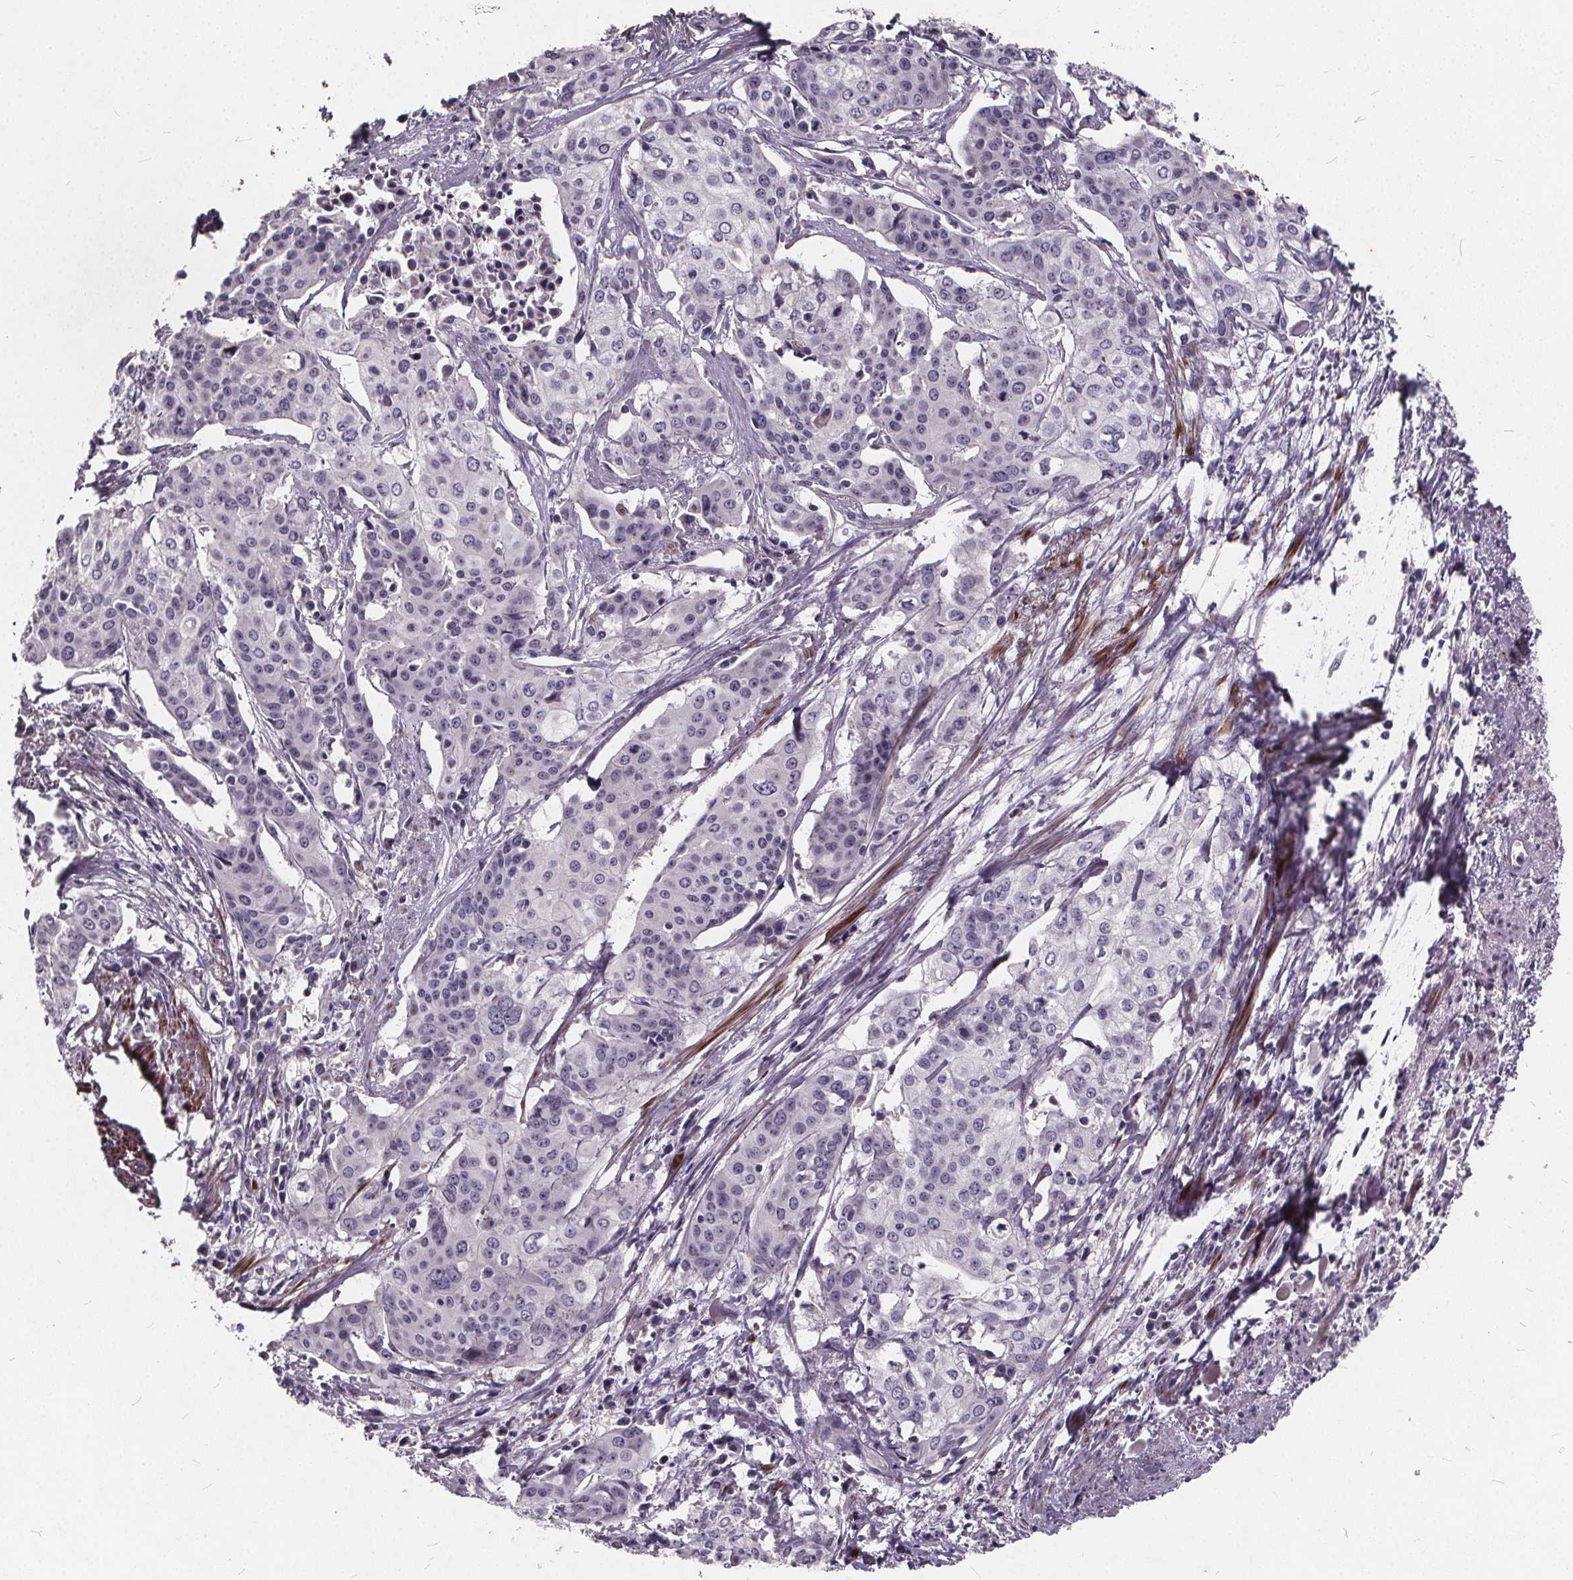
{"staining": {"intensity": "negative", "quantity": "none", "location": "none"}, "tissue": "cervical cancer", "cell_type": "Tumor cells", "image_type": "cancer", "snomed": [{"axis": "morphology", "description": "Squamous cell carcinoma, NOS"}, {"axis": "topography", "description": "Cervix"}], "caption": "Immunohistochemistry photomicrograph of cervical cancer stained for a protein (brown), which displays no expression in tumor cells.", "gene": "TSPAN14", "patient": {"sex": "female", "age": 39}}